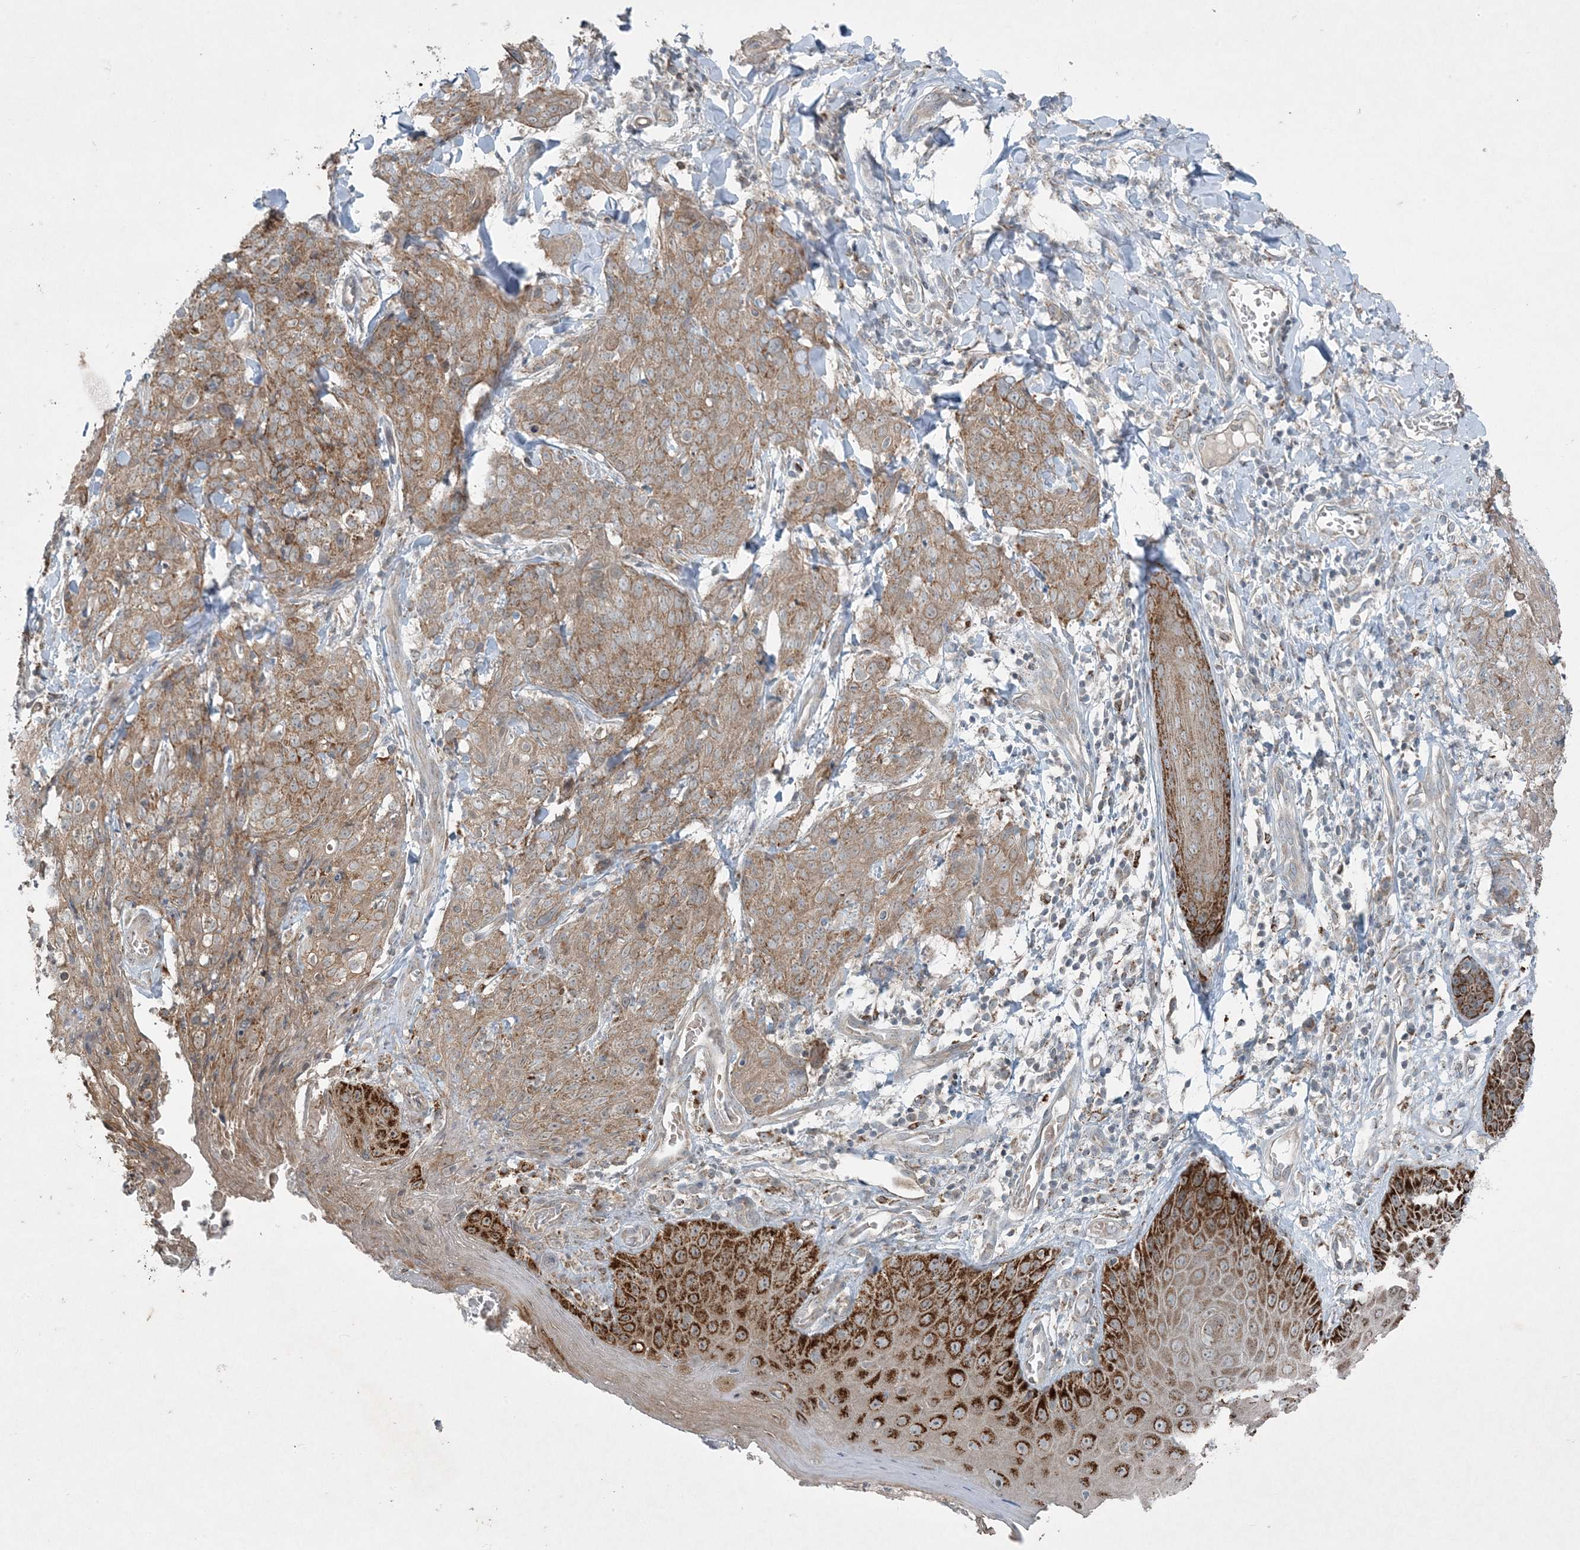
{"staining": {"intensity": "moderate", "quantity": ">75%", "location": "cytoplasmic/membranous"}, "tissue": "skin cancer", "cell_type": "Tumor cells", "image_type": "cancer", "snomed": [{"axis": "morphology", "description": "Squamous cell carcinoma, NOS"}, {"axis": "topography", "description": "Skin"}, {"axis": "topography", "description": "Vulva"}], "caption": "Immunohistochemistry (IHC) histopathology image of neoplastic tissue: skin cancer (squamous cell carcinoma) stained using immunohistochemistry displays medium levels of moderate protein expression localized specifically in the cytoplasmic/membranous of tumor cells, appearing as a cytoplasmic/membranous brown color.", "gene": "PC", "patient": {"sex": "female", "age": 85}}